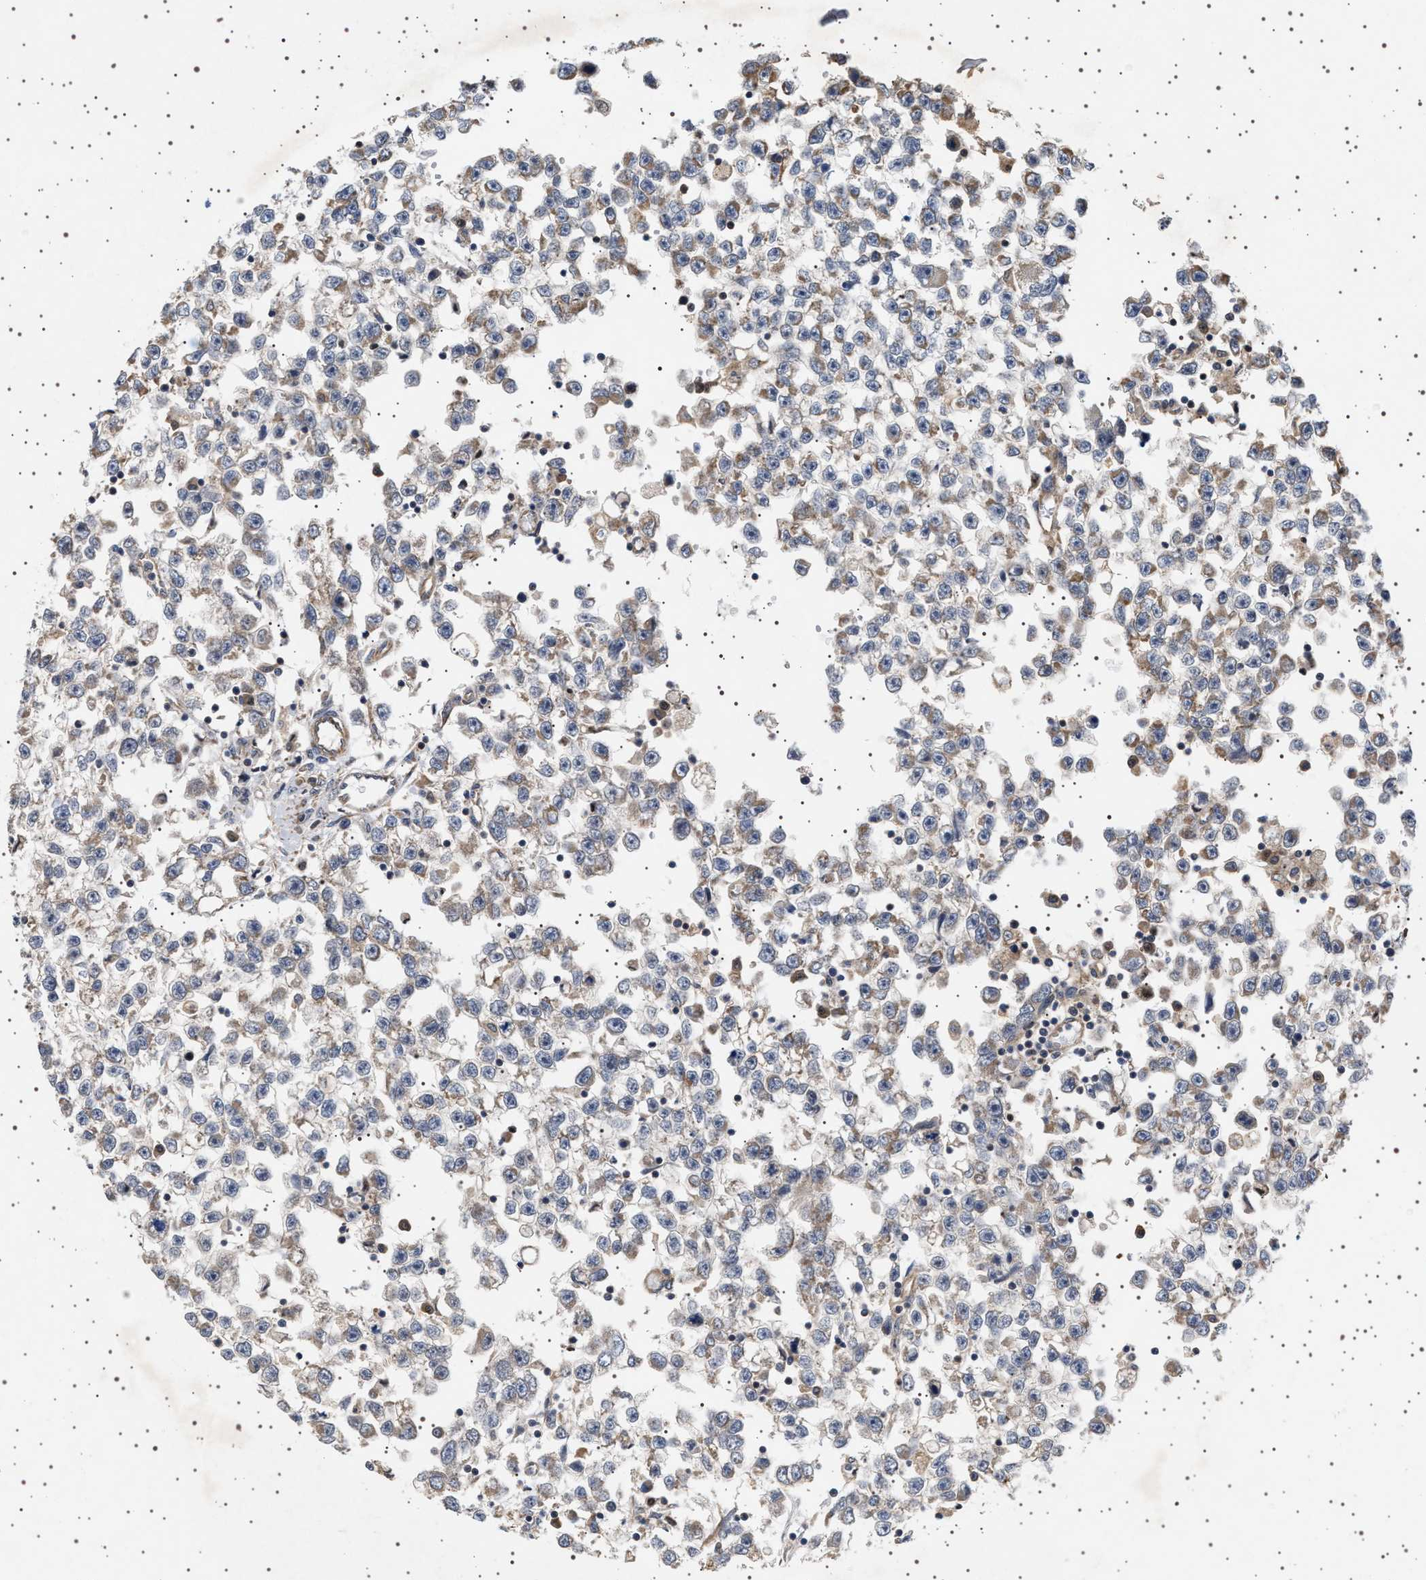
{"staining": {"intensity": "weak", "quantity": "25%-75%", "location": "cytoplasmic/membranous"}, "tissue": "testis cancer", "cell_type": "Tumor cells", "image_type": "cancer", "snomed": [{"axis": "morphology", "description": "Seminoma, NOS"}, {"axis": "morphology", "description": "Carcinoma, Embryonal, NOS"}, {"axis": "topography", "description": "Testis"}], "caption": "A brown stain highlights weak cytoplasmic/membranous staining of a protein in testis cancer (embryonal carcinoma) tumor cells.", "gene": "TRUB2", "patient": {"sex": "male", "age": 51}}